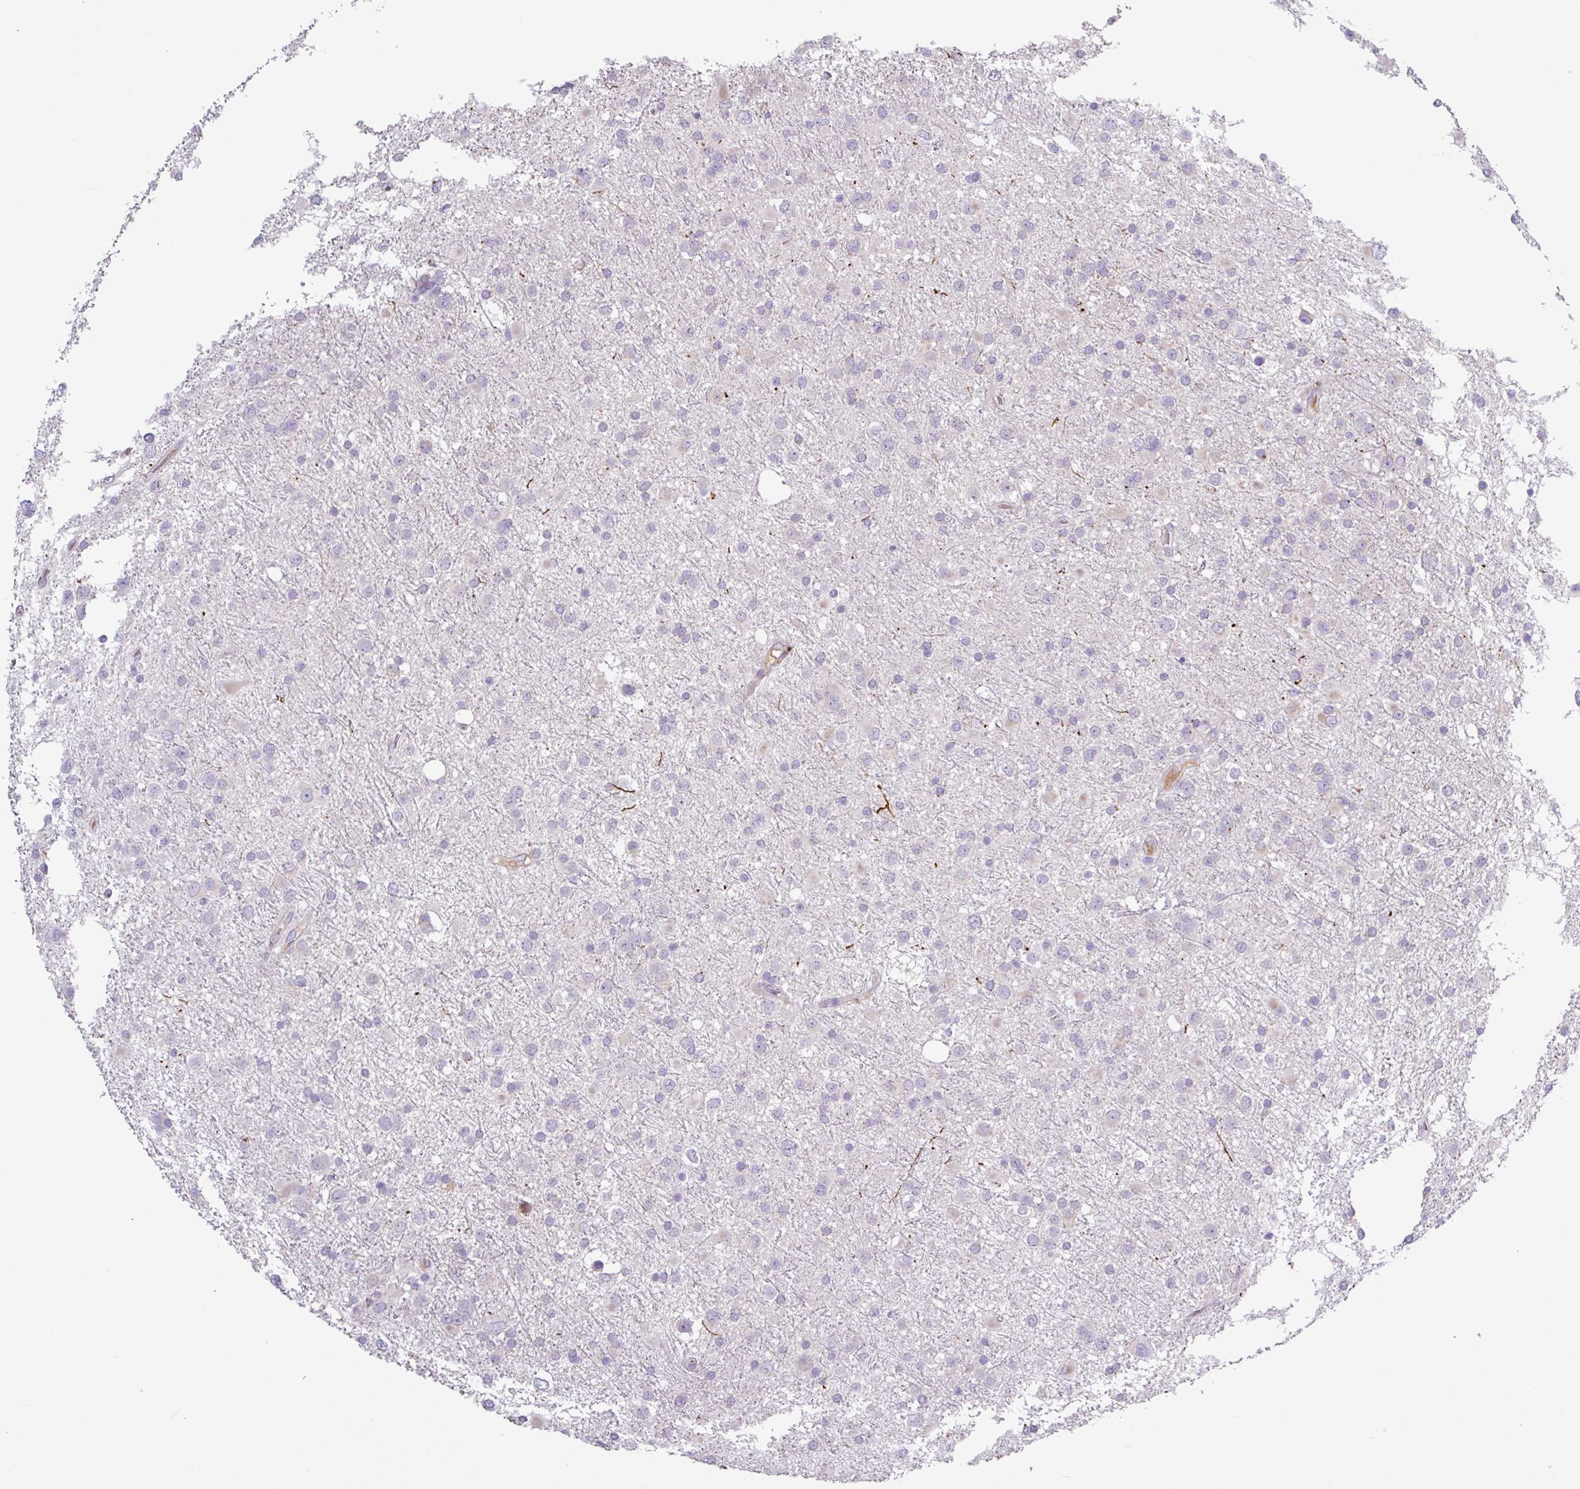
{"staining": {"intensity": "negative", "quantity": "none", "location": "none"}, "tissue": "glioma", "cell_type": "Tumor cells", "image_type": "cancer", "snomed": [{"axis": "morphology", "description": "Glioma, malignant, Low grade"}, {"axis": "topography", "description": "Brain"}], "caption": "High magnification brightfield microscopy of malignant low-grade glioma stained with DAB (3,3'-diaminobenzidine) (brown) and counterstained with hematoxylin (blue): tumor cells show no significant staining. (Brightfield microscopy of DAB (3,3'-diaminobenzidine) immunohistochemistry (IHC) at high magnification).", "gene": "C4B", "patient": {"sex": "female", "age": 32}}